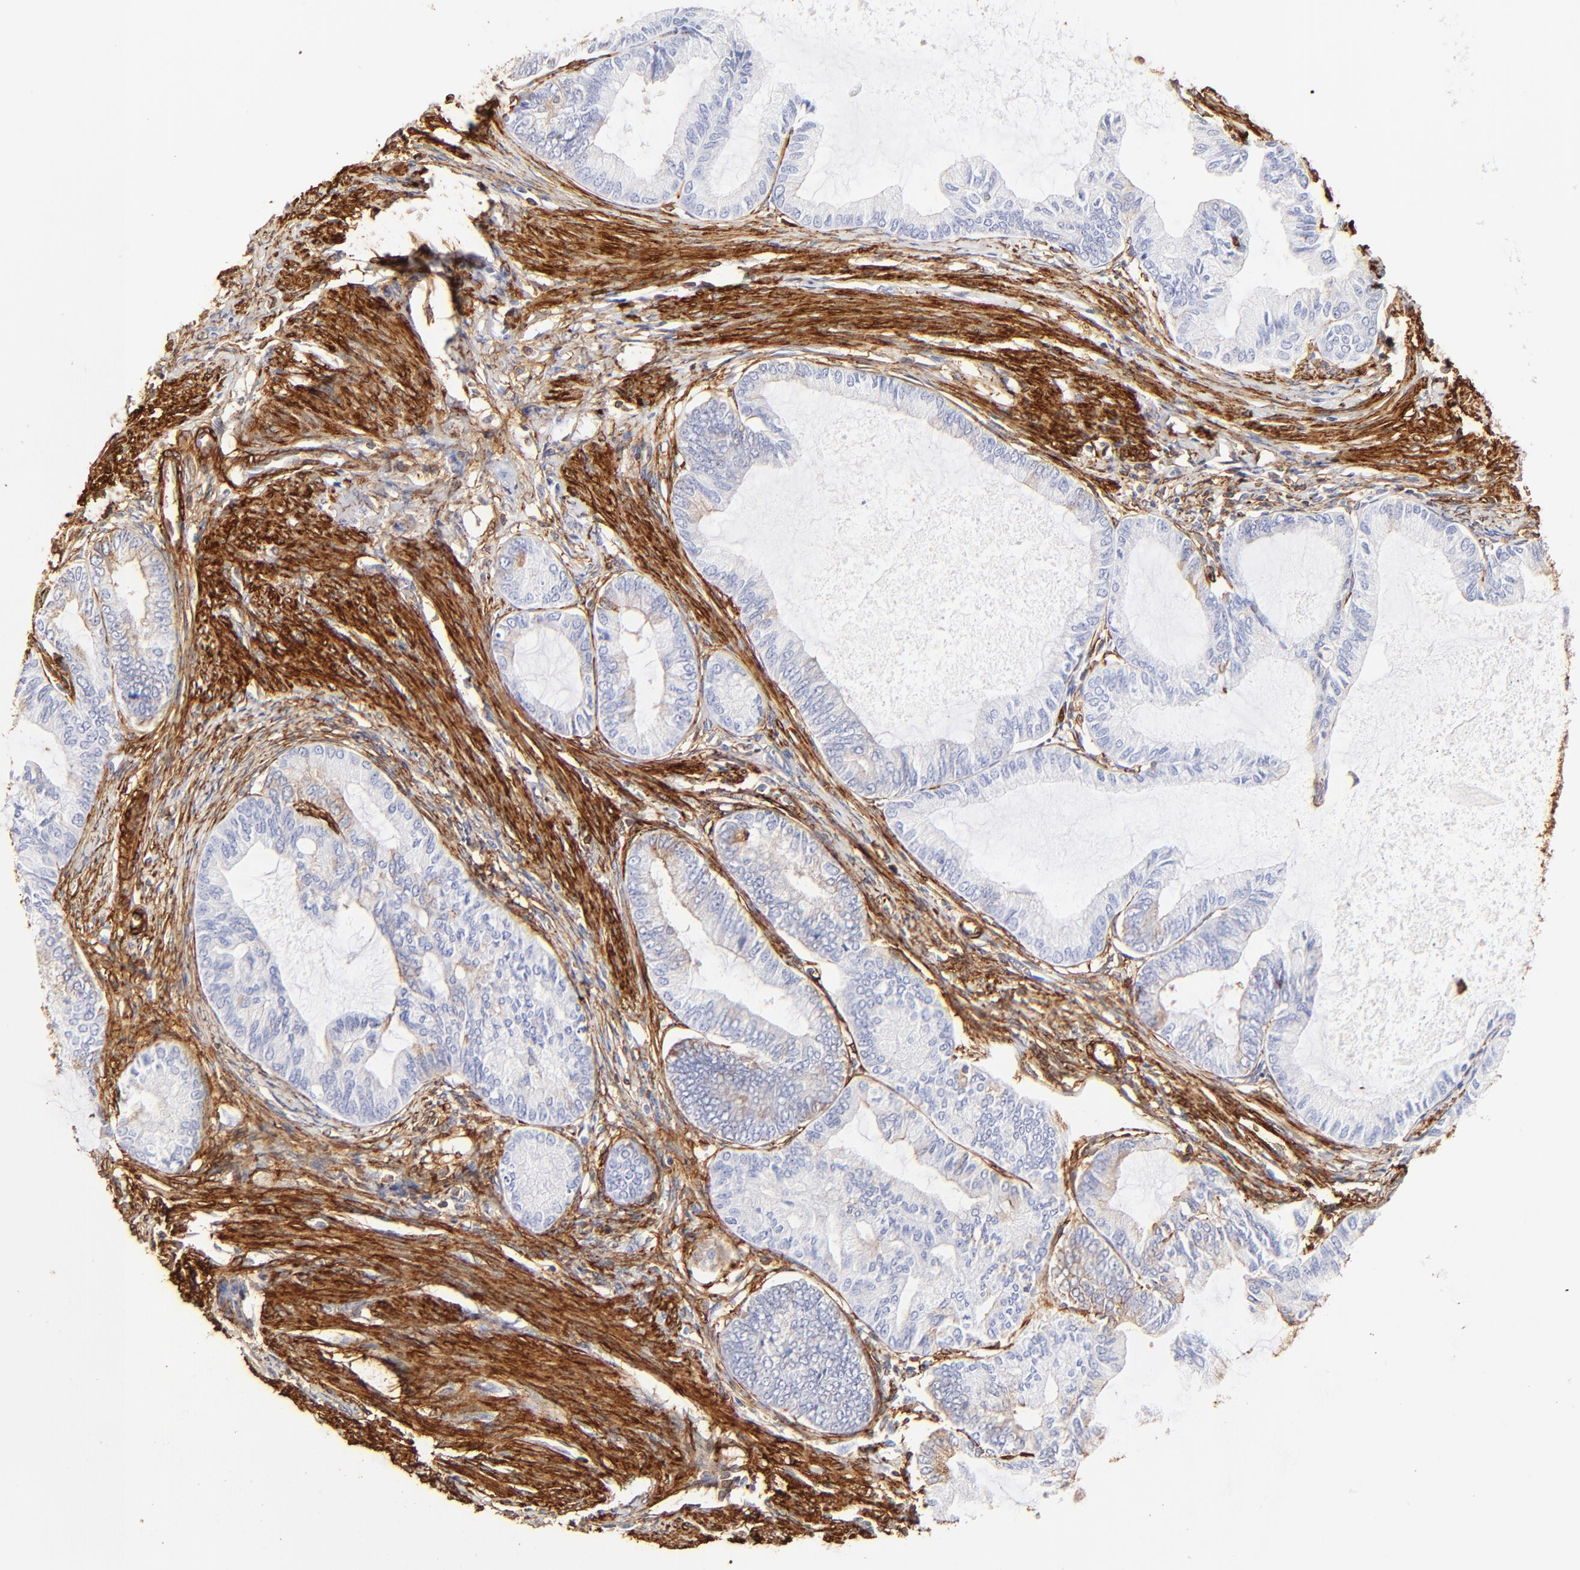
{"staining": {"intensity": "weak", "quantity": "<25%", "location": "cytoplasmic/membranous"}, "tissue": "endometrial cancer", "cell_type": "Tumor cells", "image_type": "cancer", "snomed": [{"axis": "morphology", "description": "Adenocarcinoma, NOS"}, {"axis": "topography", "description": "Endometrium"}], "caption": "Endometrial cancer (adenocarcinoma) stained for a protein using immunohistochemistry (IHC) reveals no expression tumor cells.", "gene": "FLNA", "patient": {"sex": "female", "age": 86}}